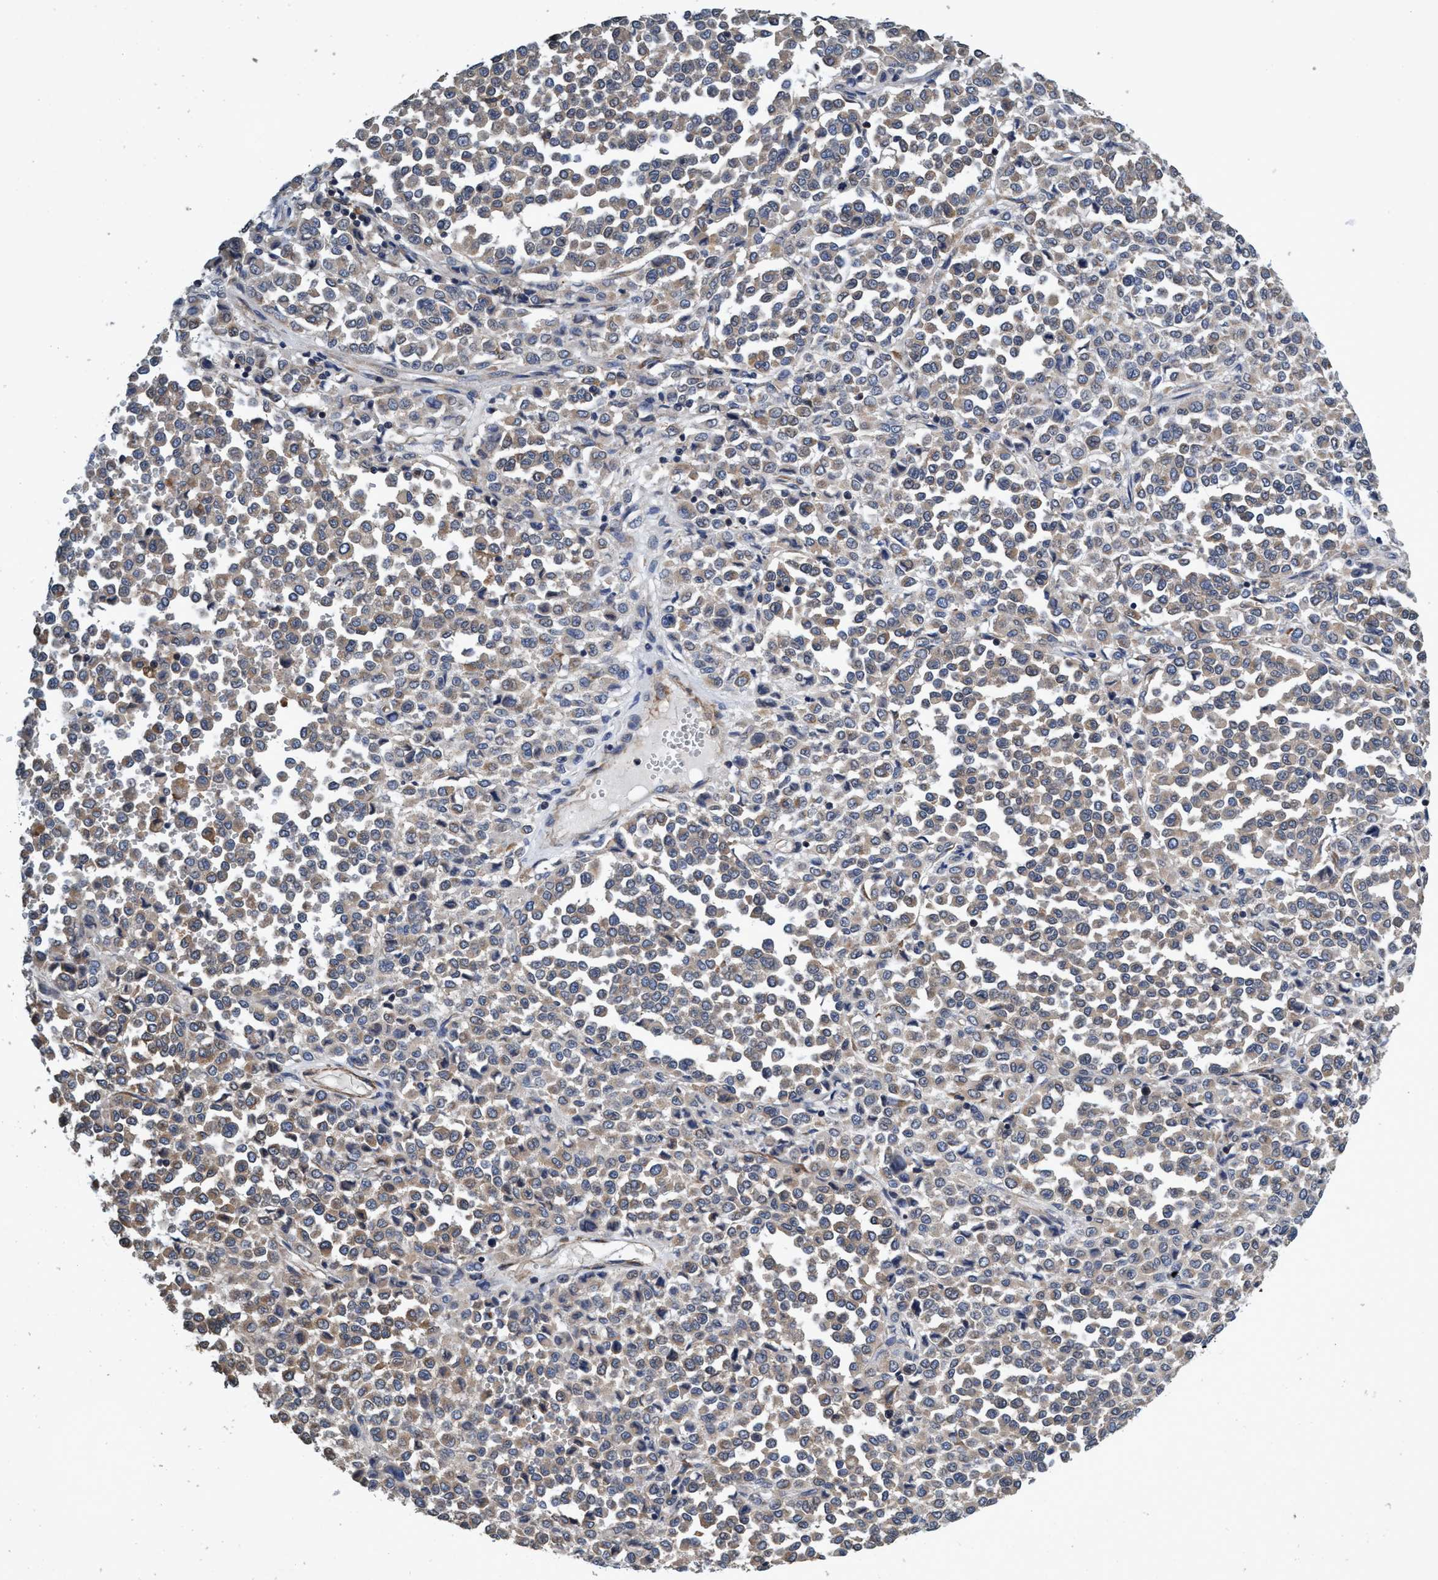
{"staining": {"intensity": "weak", "quantity": ">75%", "location": "cytoplasmic/membranous"}, "tissue": "melanoma", "cell_type": "Tumor cells", "image_type": "cancer", "snomed": [{"axis": "morphology", "description": "Malignant melanoma, Metastatic site"}, {"axis": "topography", "description": "Pancreas"}], "caption": "Human melanoma stained with a protein marker displays weak staining in tumor cells.", "gene": "CALCOCO2", "patient": {"sex": "female", "age": 30}}